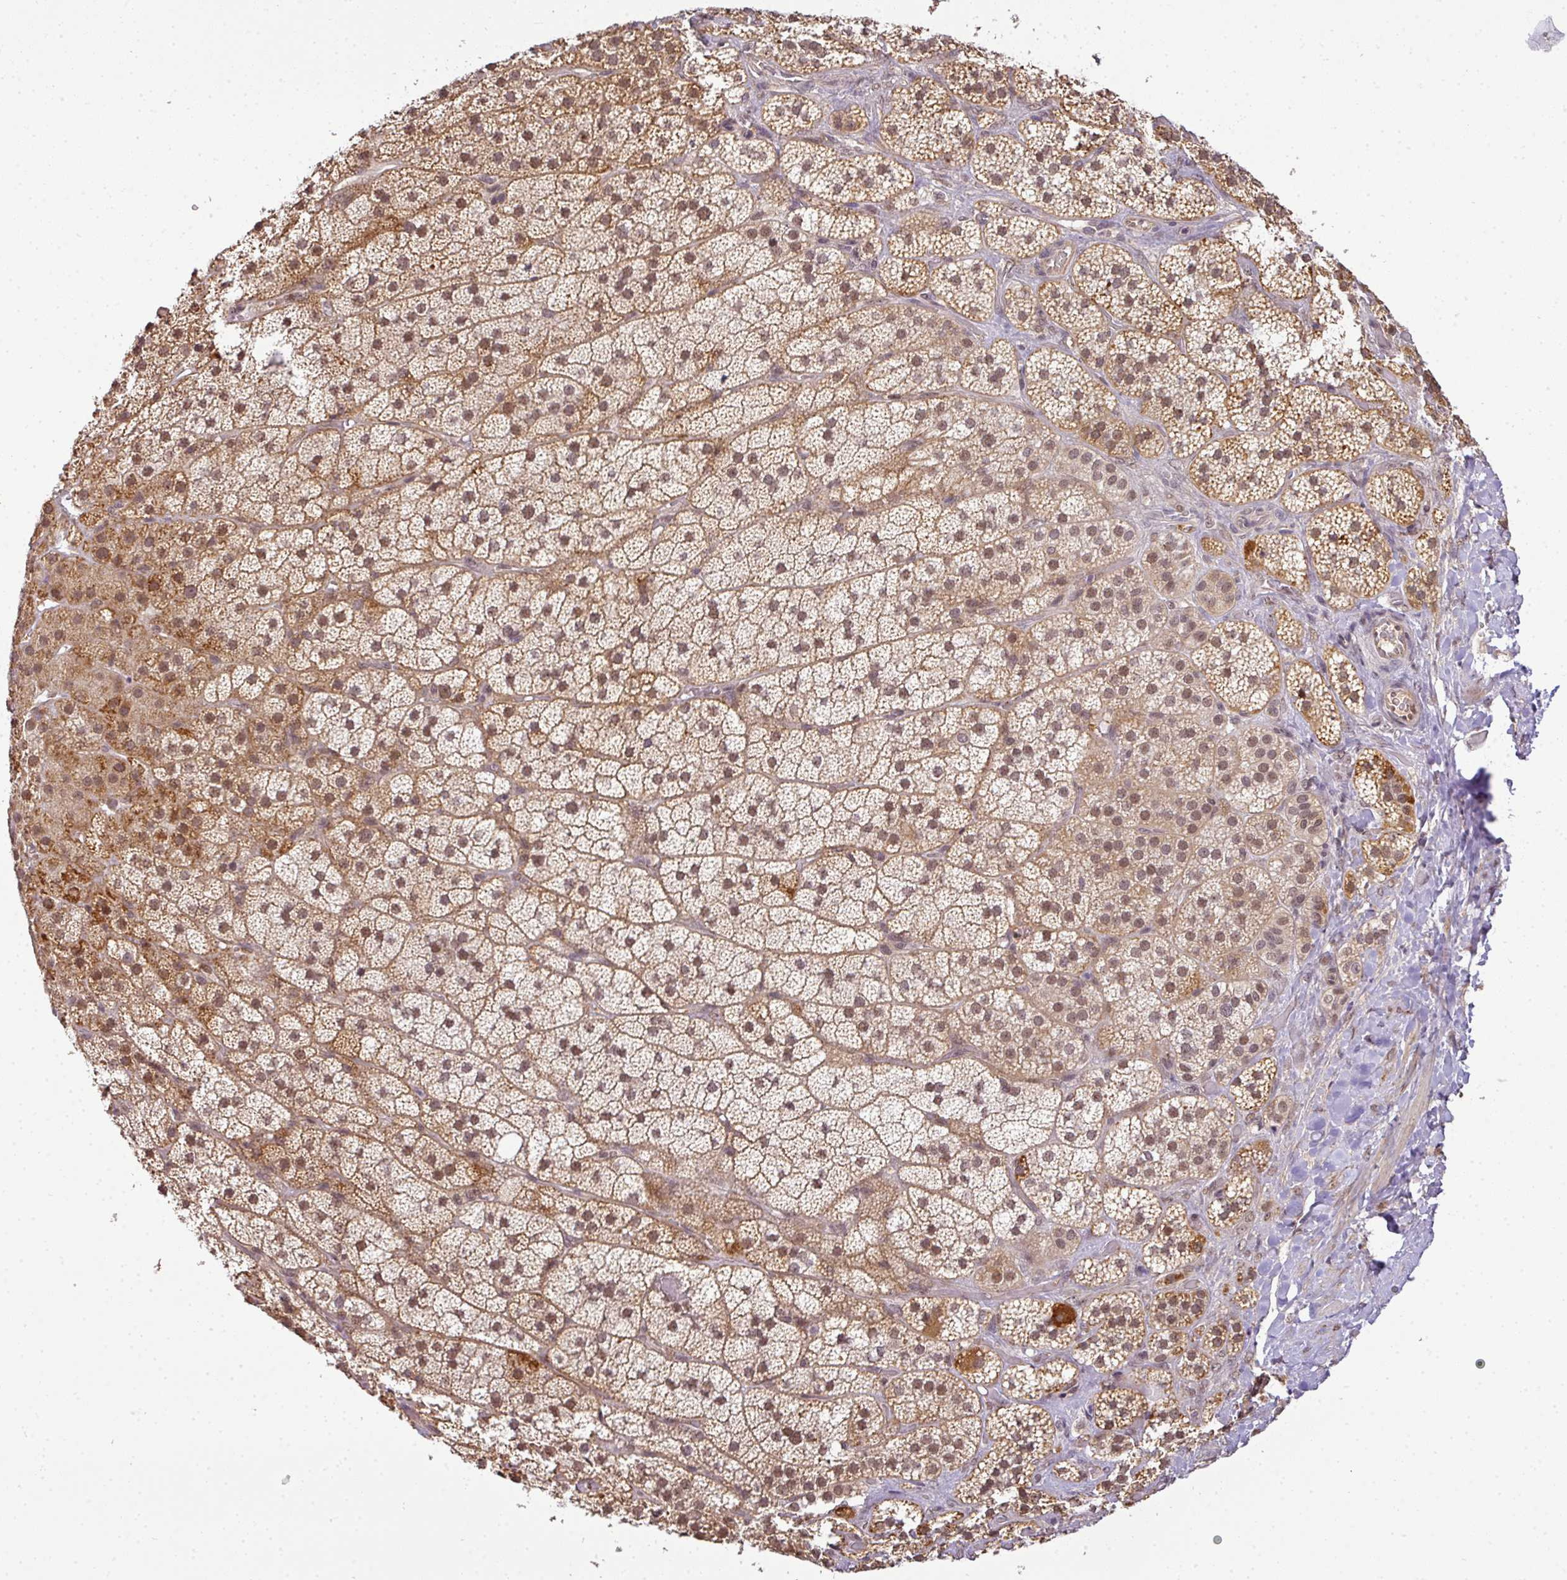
{"staining": {"intensity": "strong", "quantity": ">75%", "location": "cytoplasmic/membranous,nuclear"}, "tissue": "adrenal gland", "cell_type": "Glandular cells", "image_type": "normal", "snomed": [{"axis": "morphology", "description": "Normal tissue, NOS"}, {"axis": "topography", "description": "Adrenal gland"}], "caption": "Strong cytoplasmic/membranous,nuclear protein expression is present in approximately >75% of glandular cells in adrenal gland.", "gene": "C1orf226", "patient": {"sex": "male", "age": 57}}